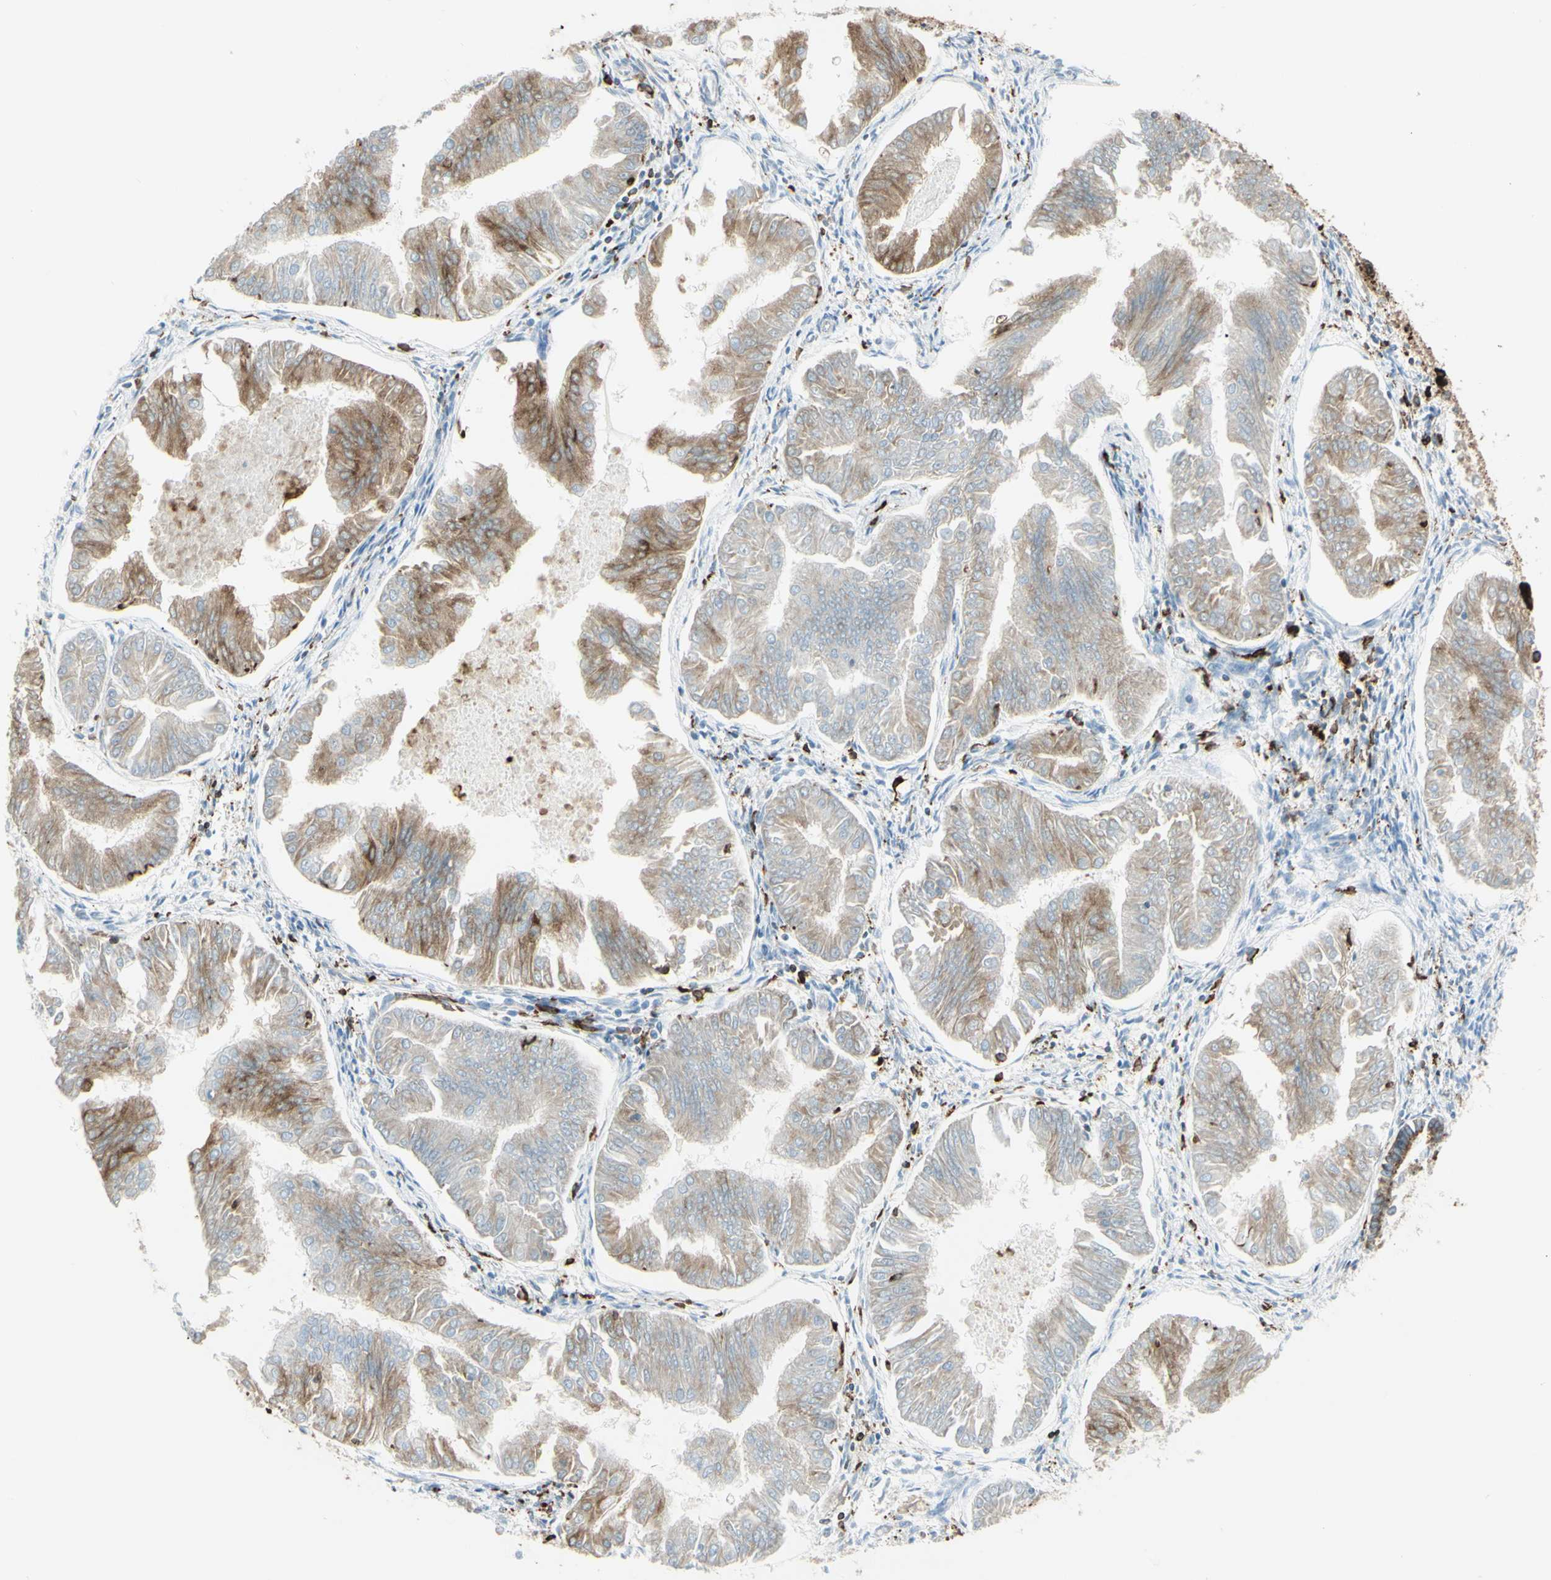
{"staining": {"intensity": "weak", "quantity": ">75%", "location": "cytoplasmic/membranous"}, "tissue": "endometrial cancer", "cell_type": "Tumor cells", "image_type": "cancer", "snomed": [{"axis": "morphology", "description": "Adenocarcinoma, NOS"}, {"axis": "topography", "description": "Endometrium"}], "caption": "Adenocarcinoma (endometrial) was stained to show a protein in brown. There is low levels of weak cytoplasmic/membranous expression in approximately >75% of tumor cells.", "gene": "CD74", "patient": {"sex": "female", "age": 53}}